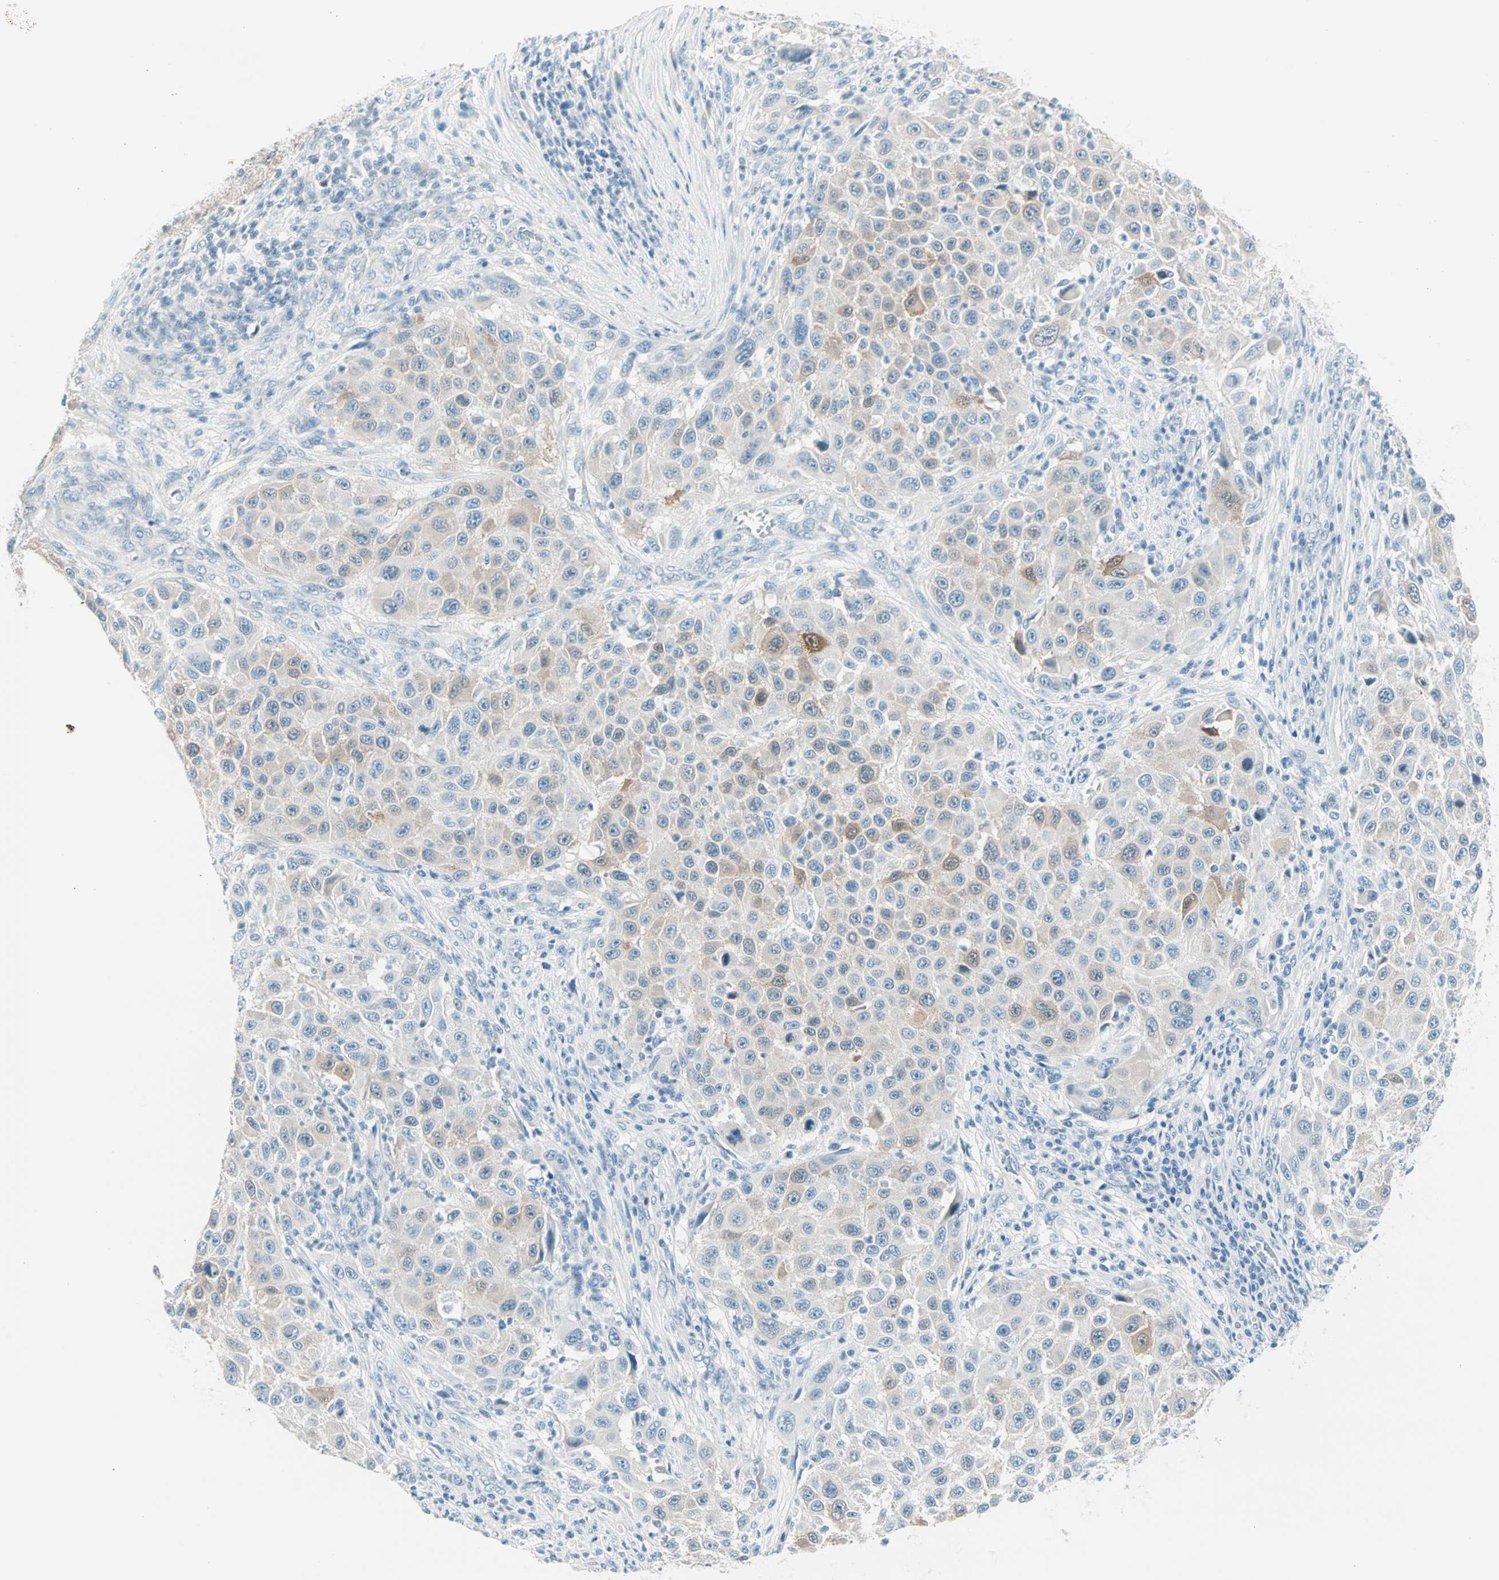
{"staining": {"intensity": "weak", "quantity": "<25%", "location": "cytoplasmic/membranous"}, "tissue": "melanoma", "cell_type": "Tumor cells", "image_type": "cancer", "snomed": [{"axis": "morphology", "description": "Malignant melanoma, Metastatic site"}, {"axis": "topography", "description": "Lymph node"}], "caption": "Tumor cells are negative for protein expression in human melanoma.", "gene": "SULT1C2", "patient": {"sex": "male", "age": 61}}